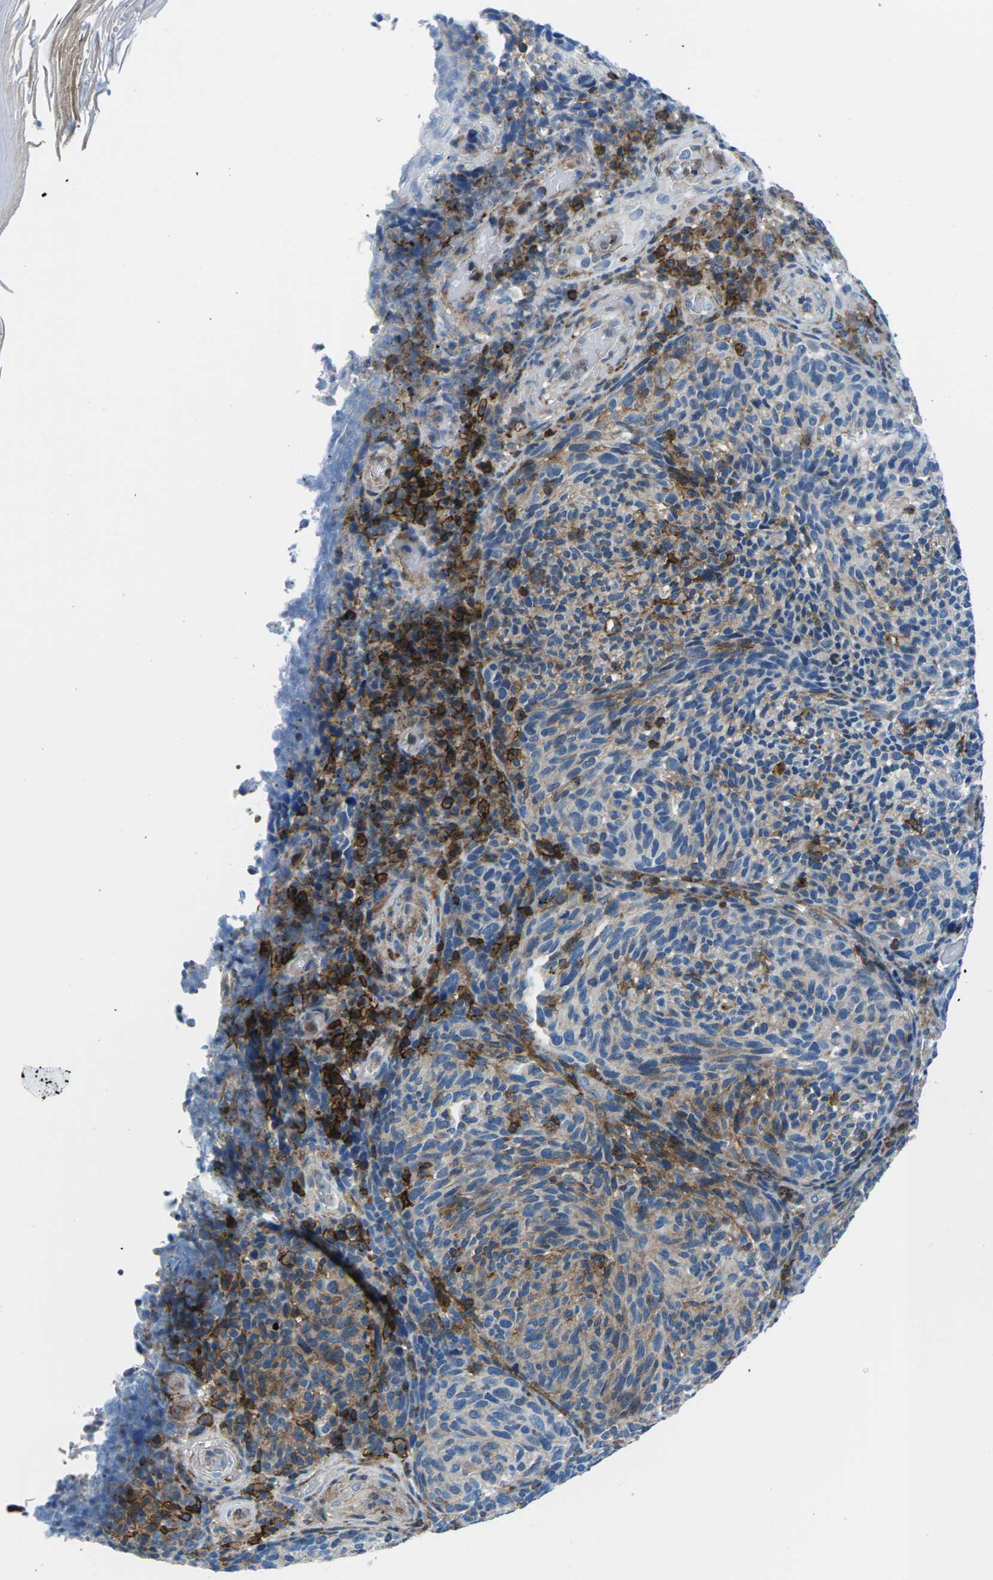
{"staining": {"intensity": "weak", "quantity": "<25%", "location": "cytoplasmic/membranous"}, "tissue": "melanoma", "cell_type": "Tumor cells", "image_type": "cancer", "snomed": [{"axis": "morphology", "description": "Malignant melanoma, NOS"}, {"axis": "topography", "description": "Skin"}], "caption": "DAB (3,3'-diaminobenzidine) immunohistochemical staining of malignant melanoma exhibits no significant positivity in tumor cells.", "gene": "SOCS4", "patient": {"sex": "female", "age": 73}}